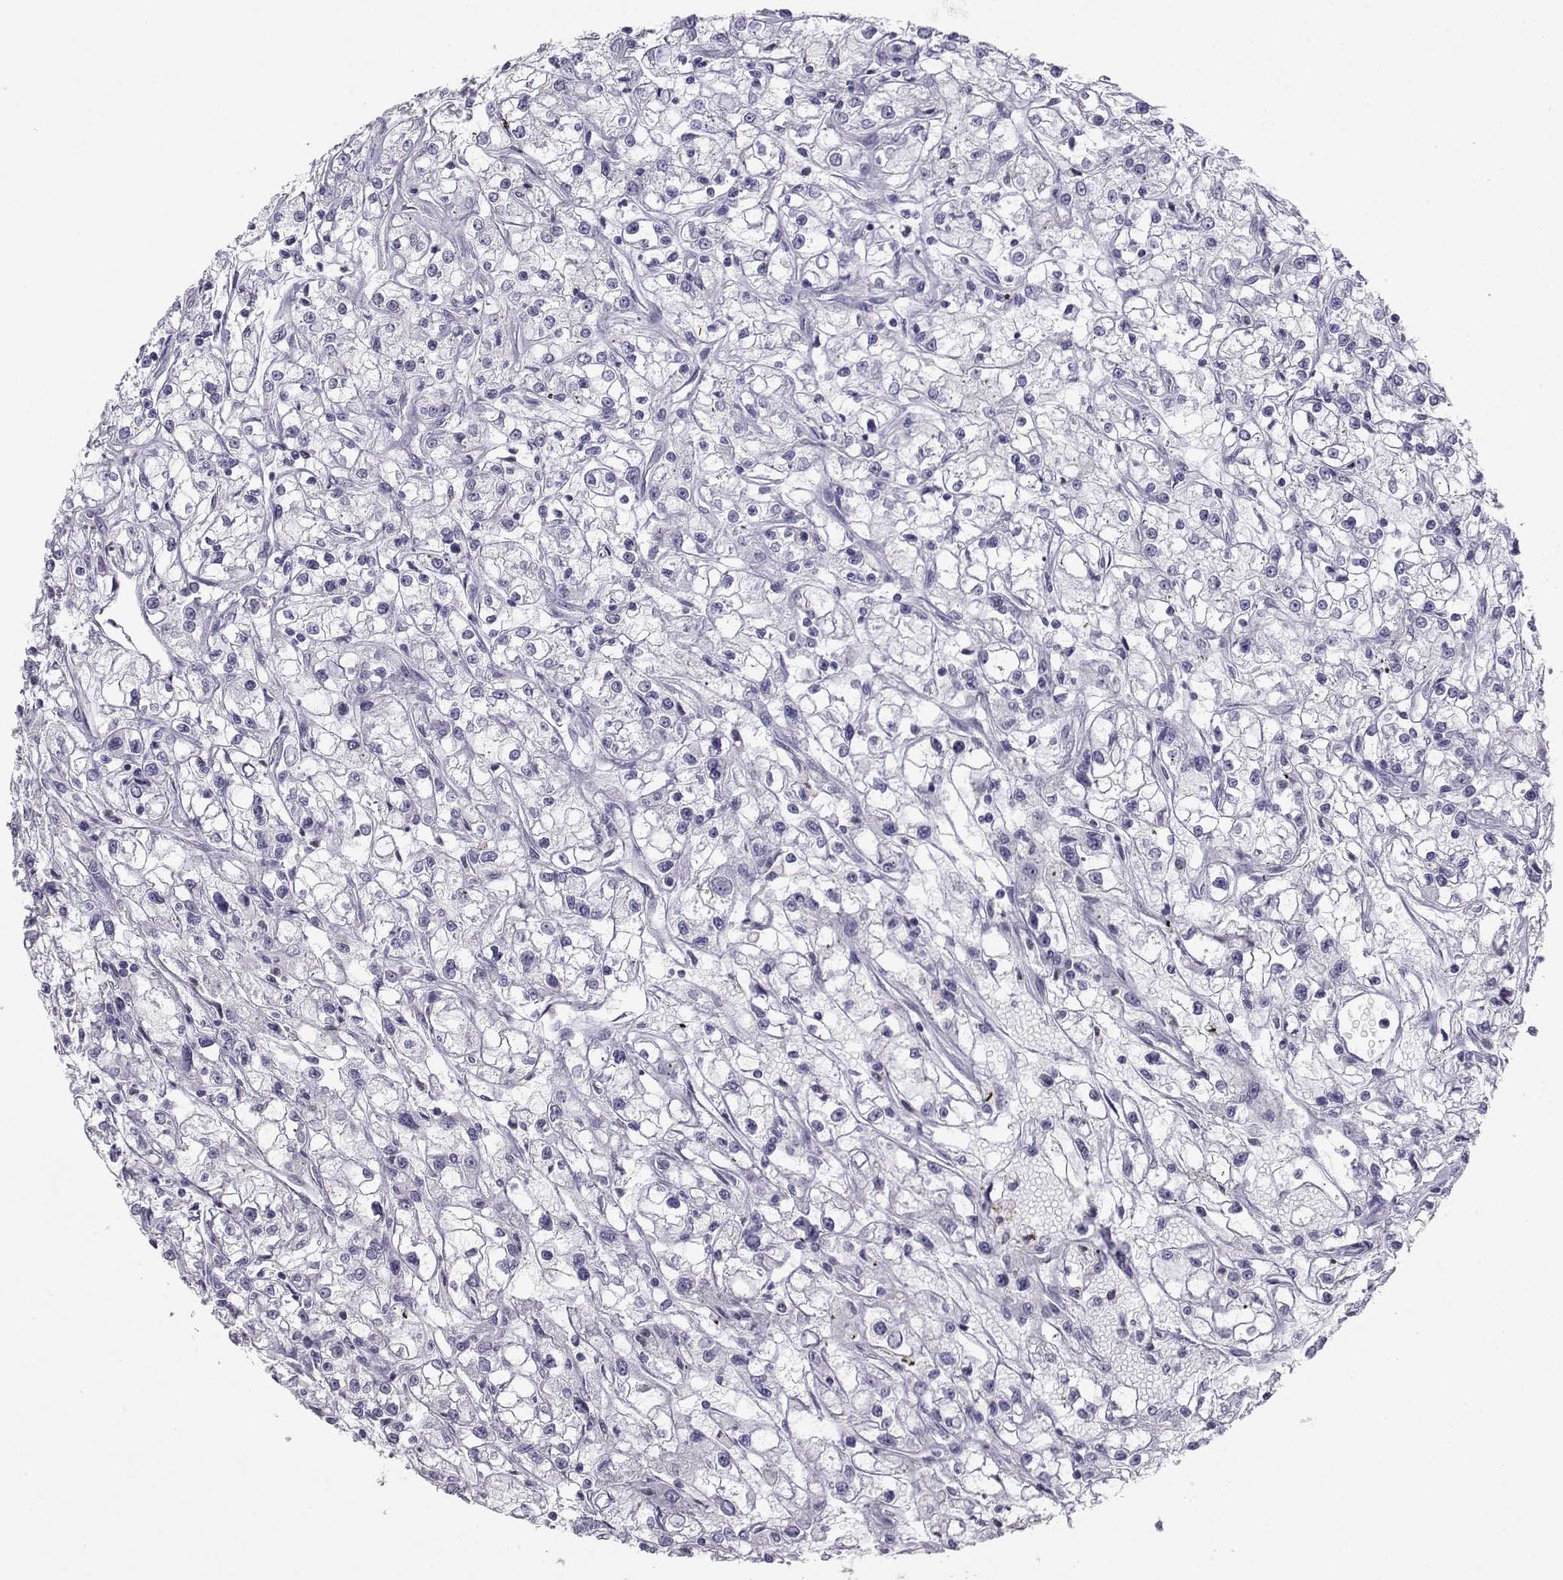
{"staining": {"intensity": "negative", "quantity": "none", "location": "none"}, "tissue": "renal cancer", "cell_type": "Tumor cells", "image_type": "cancer", "snomed": [{"axis": "morphology", "description": "Adenocarcinoma, NOS"}, {"axis": "topography", "description": "Kidney"}], "caption": "Renal cancer stained for a protein using immunohistochemistry displays no staining tumor cells.", "gene": "TEDC2", "patient": {"sex": "female", "age": 59}}